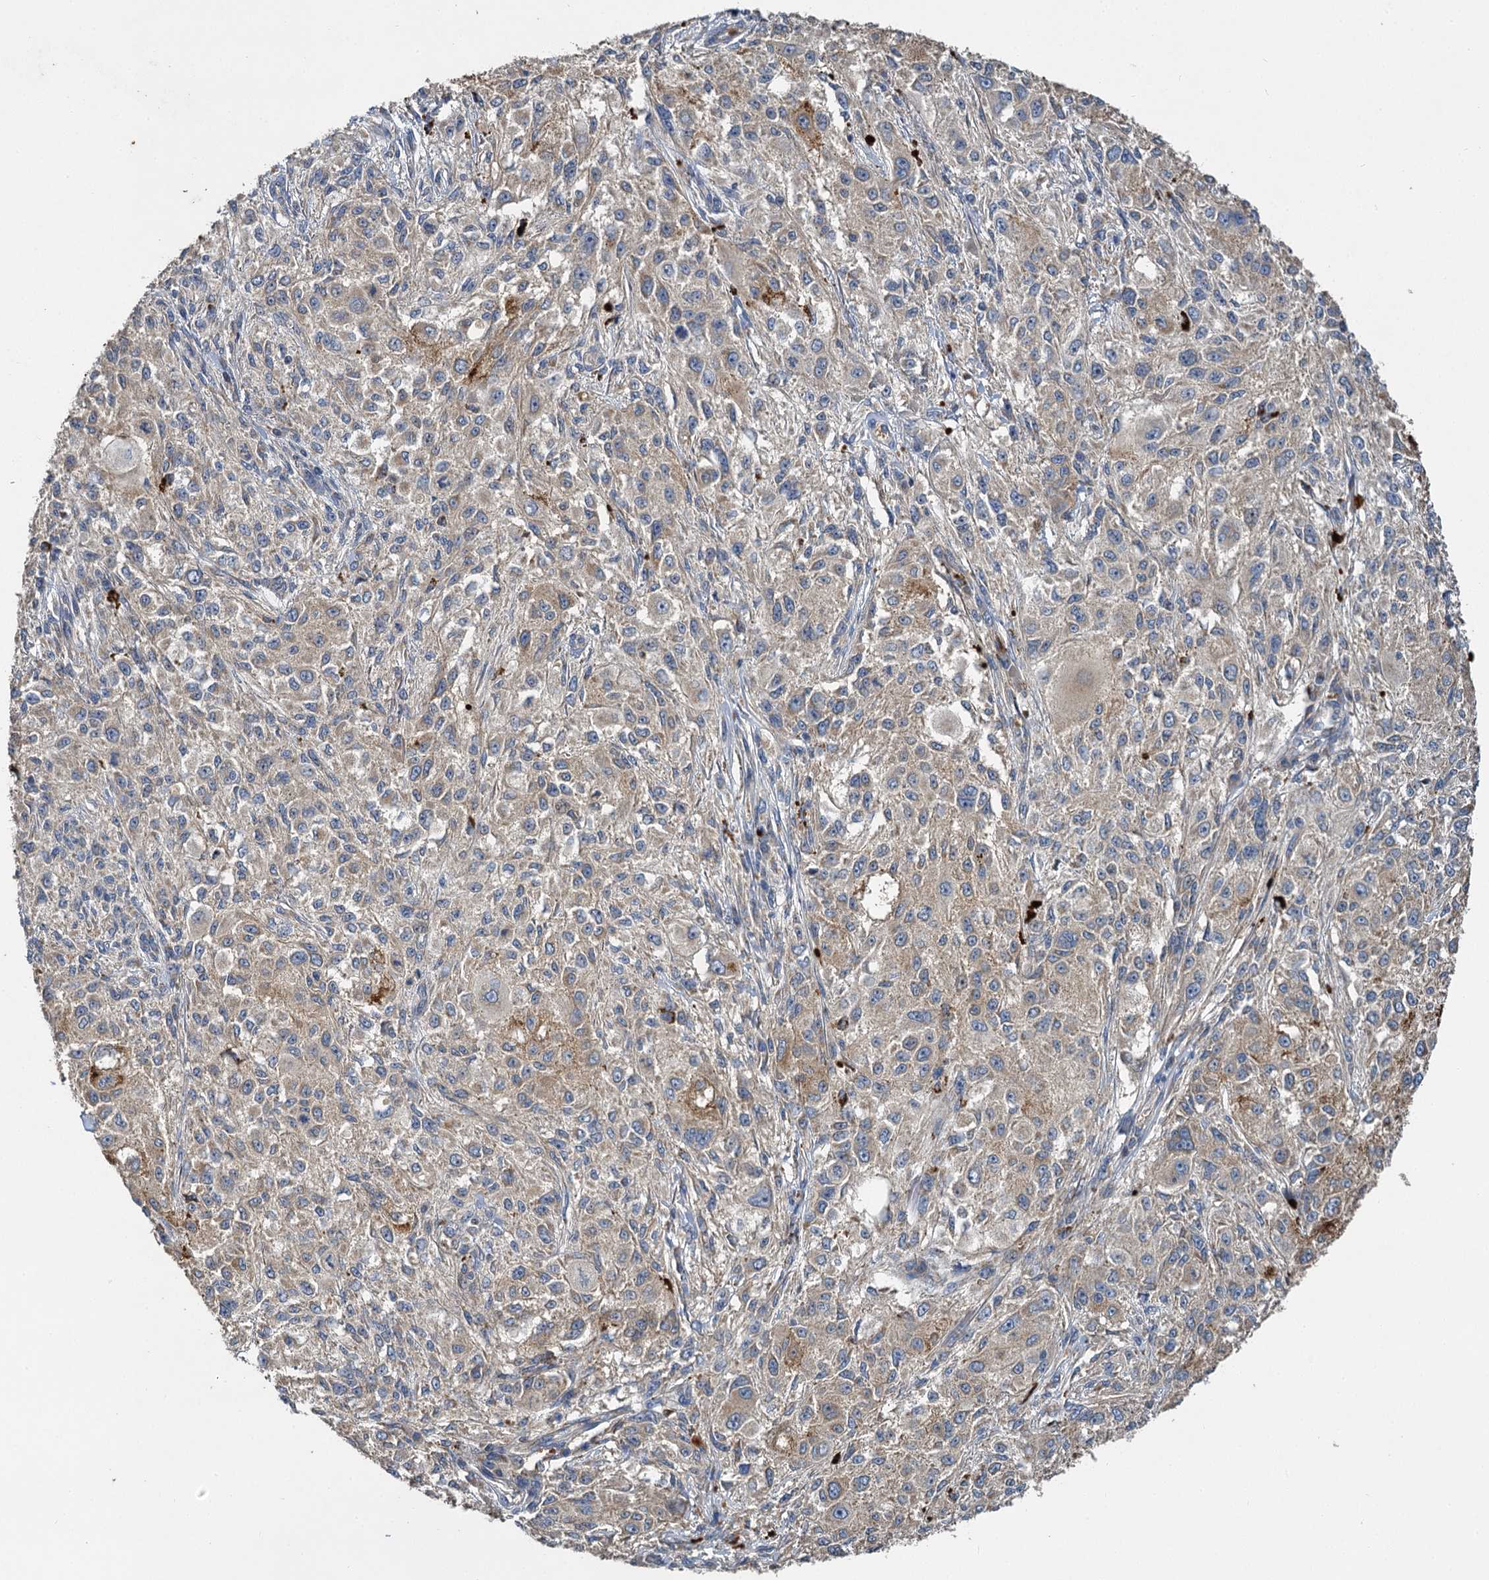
{"staining": {"intensity": "weak", "quantity": "<25%", "location": "cytoplasmic/membranous"}, "tissue": "melanoma", "cell_type": "Tumor cells", "image_type": "cancer", "snomed": [{"axis": "morphology", "description": "Necrosis, NOS"}, {"axis": "morphology", "description": "Malignant melanoma, NOS"}, {"axis": "topography", "description": "Skin"}], "caption": "Immunohistochemical staining of melanoma shows no significant staining in tumor cells.", "gene": "BCS1L", "patient": {"sex": "female", "age": 87}}